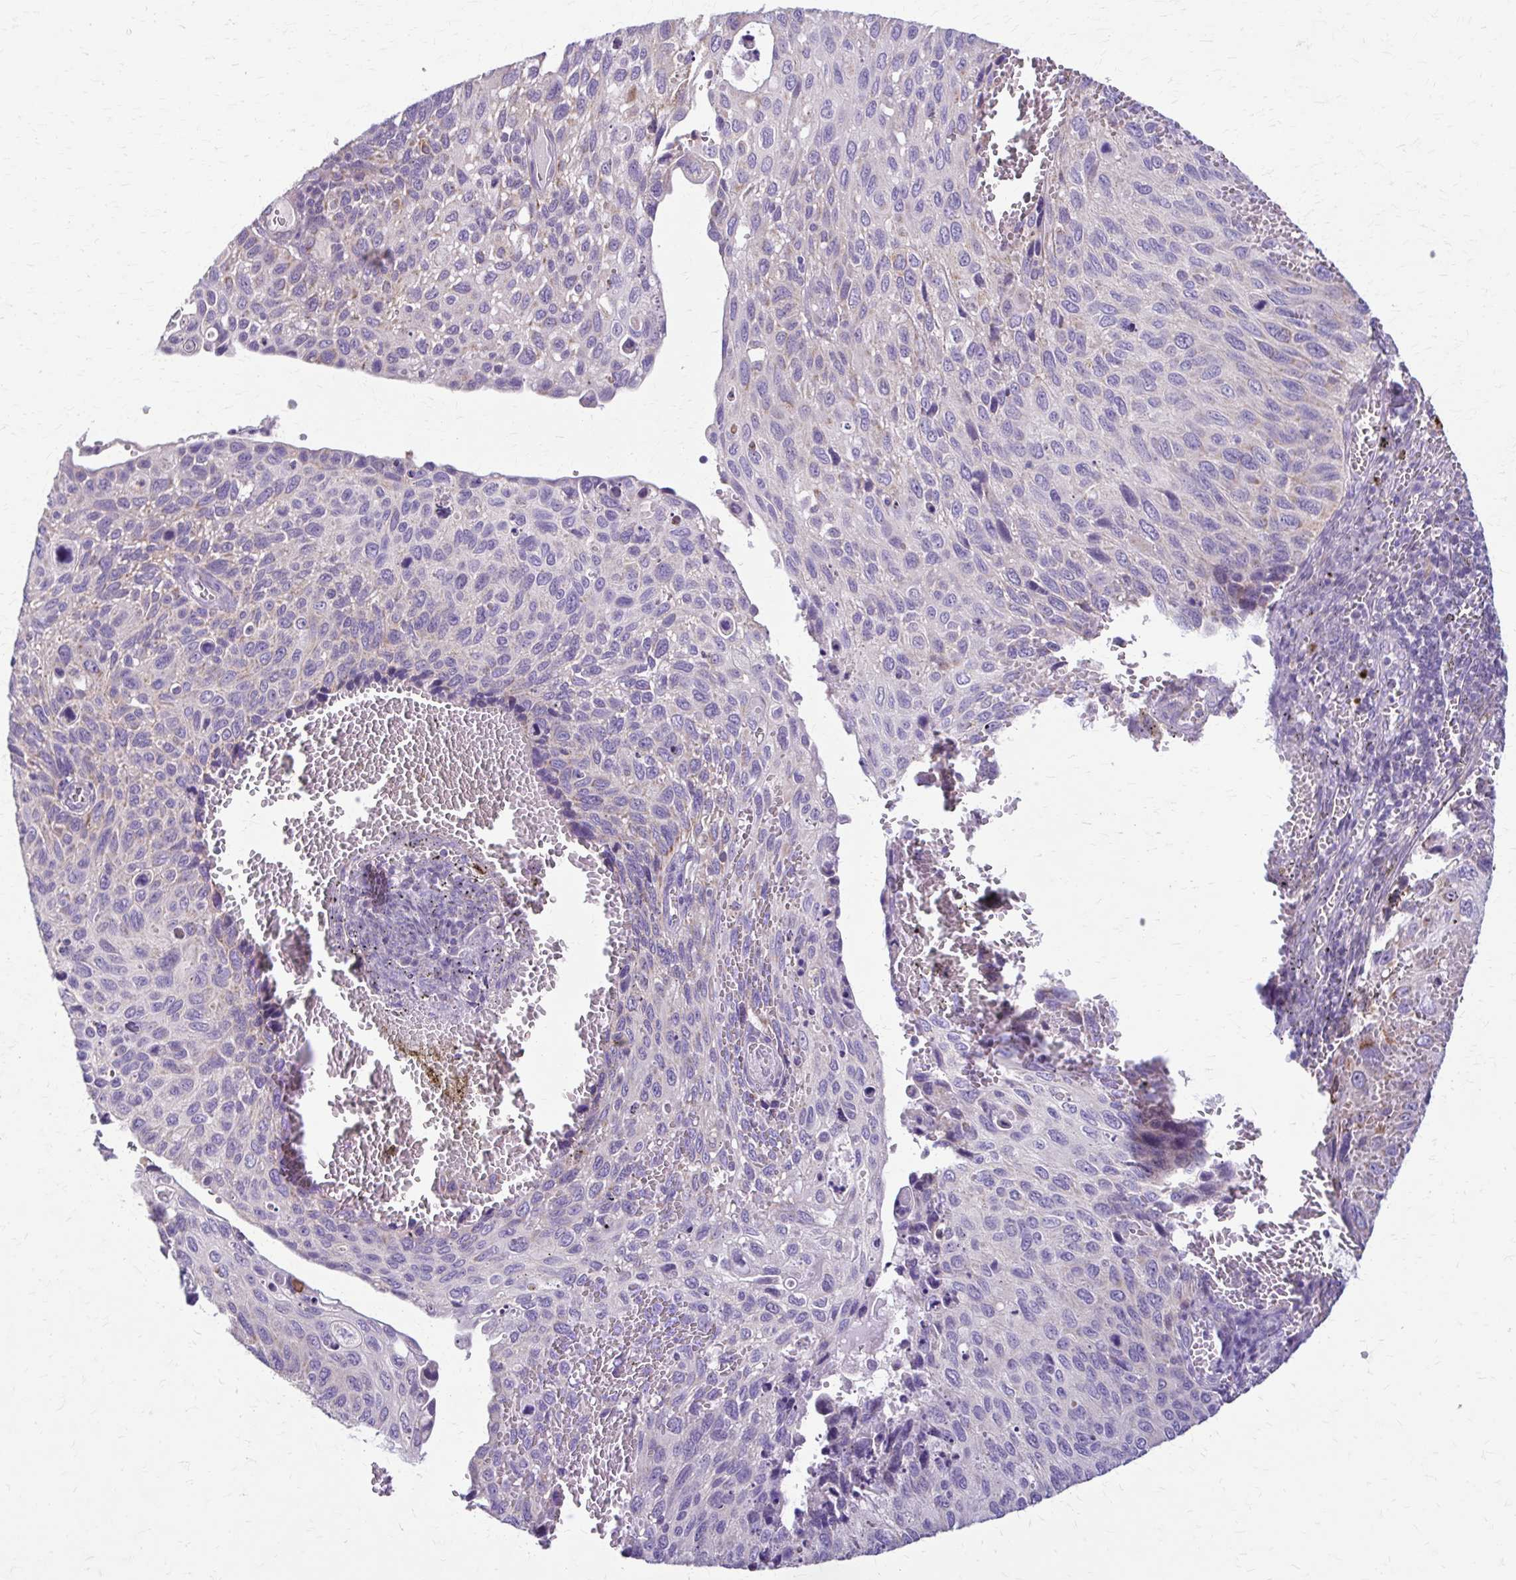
{"staining": {"intensity": "negative", "quantity": "none", "location": "none"}, "tissue": "cervical cancer", "cell_type": "Tumor cells", "image_type": "cancer", "snomed": [{"axis": "morphology", "description": "Squamous cell carcinoma, NOS"}, {"axis": "topography", "description": "Cervix"}], "caption": "Cervical cancer (squamous cell carcinoma) stained for a protein using immunohistochemistry displays no staining tumor cells.", "gene": "SAMD13", "patient": {"sex": "female", "age": 70}}